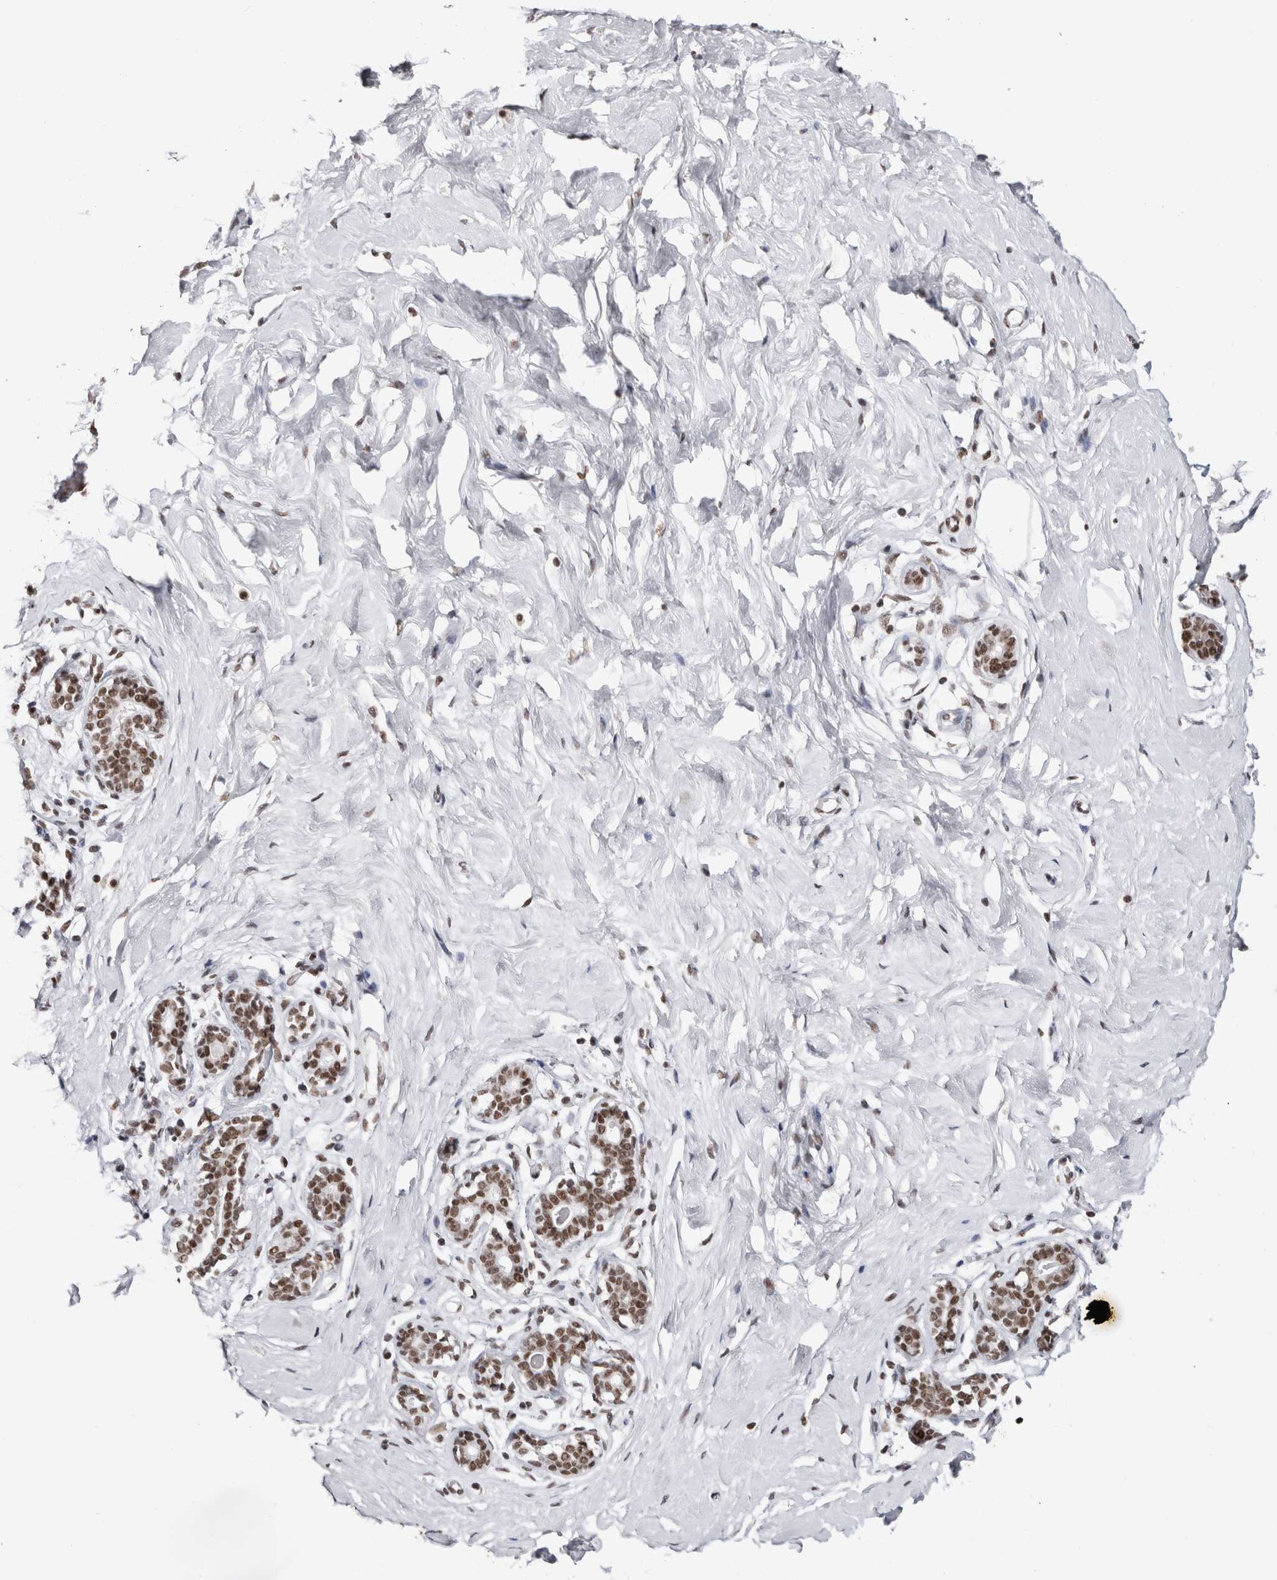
{"staining": {"intensity": "weak", "quantity": ">75%", "location": "nuclear"}, "tissue": "breast", "cell_type": "Adipocytes", "image_type": "normal", "snomed": [{"axis": "morphology", "description": "Normal tissue, NOS"}, {"axis": "topography", "description": "Breast"}], "caption": "IHC staining of normal breast, which reveals low levels of weak nuclear staining in approximately >75% of adipocytes indicating weak nuclear protein positivity. The staining was performed using DAB (brown) for protein detection and nuclei were counterstained in hematoxylin (blue).", "gene": "SMC1A", "patient": {"sex": "female", "age": 23}}